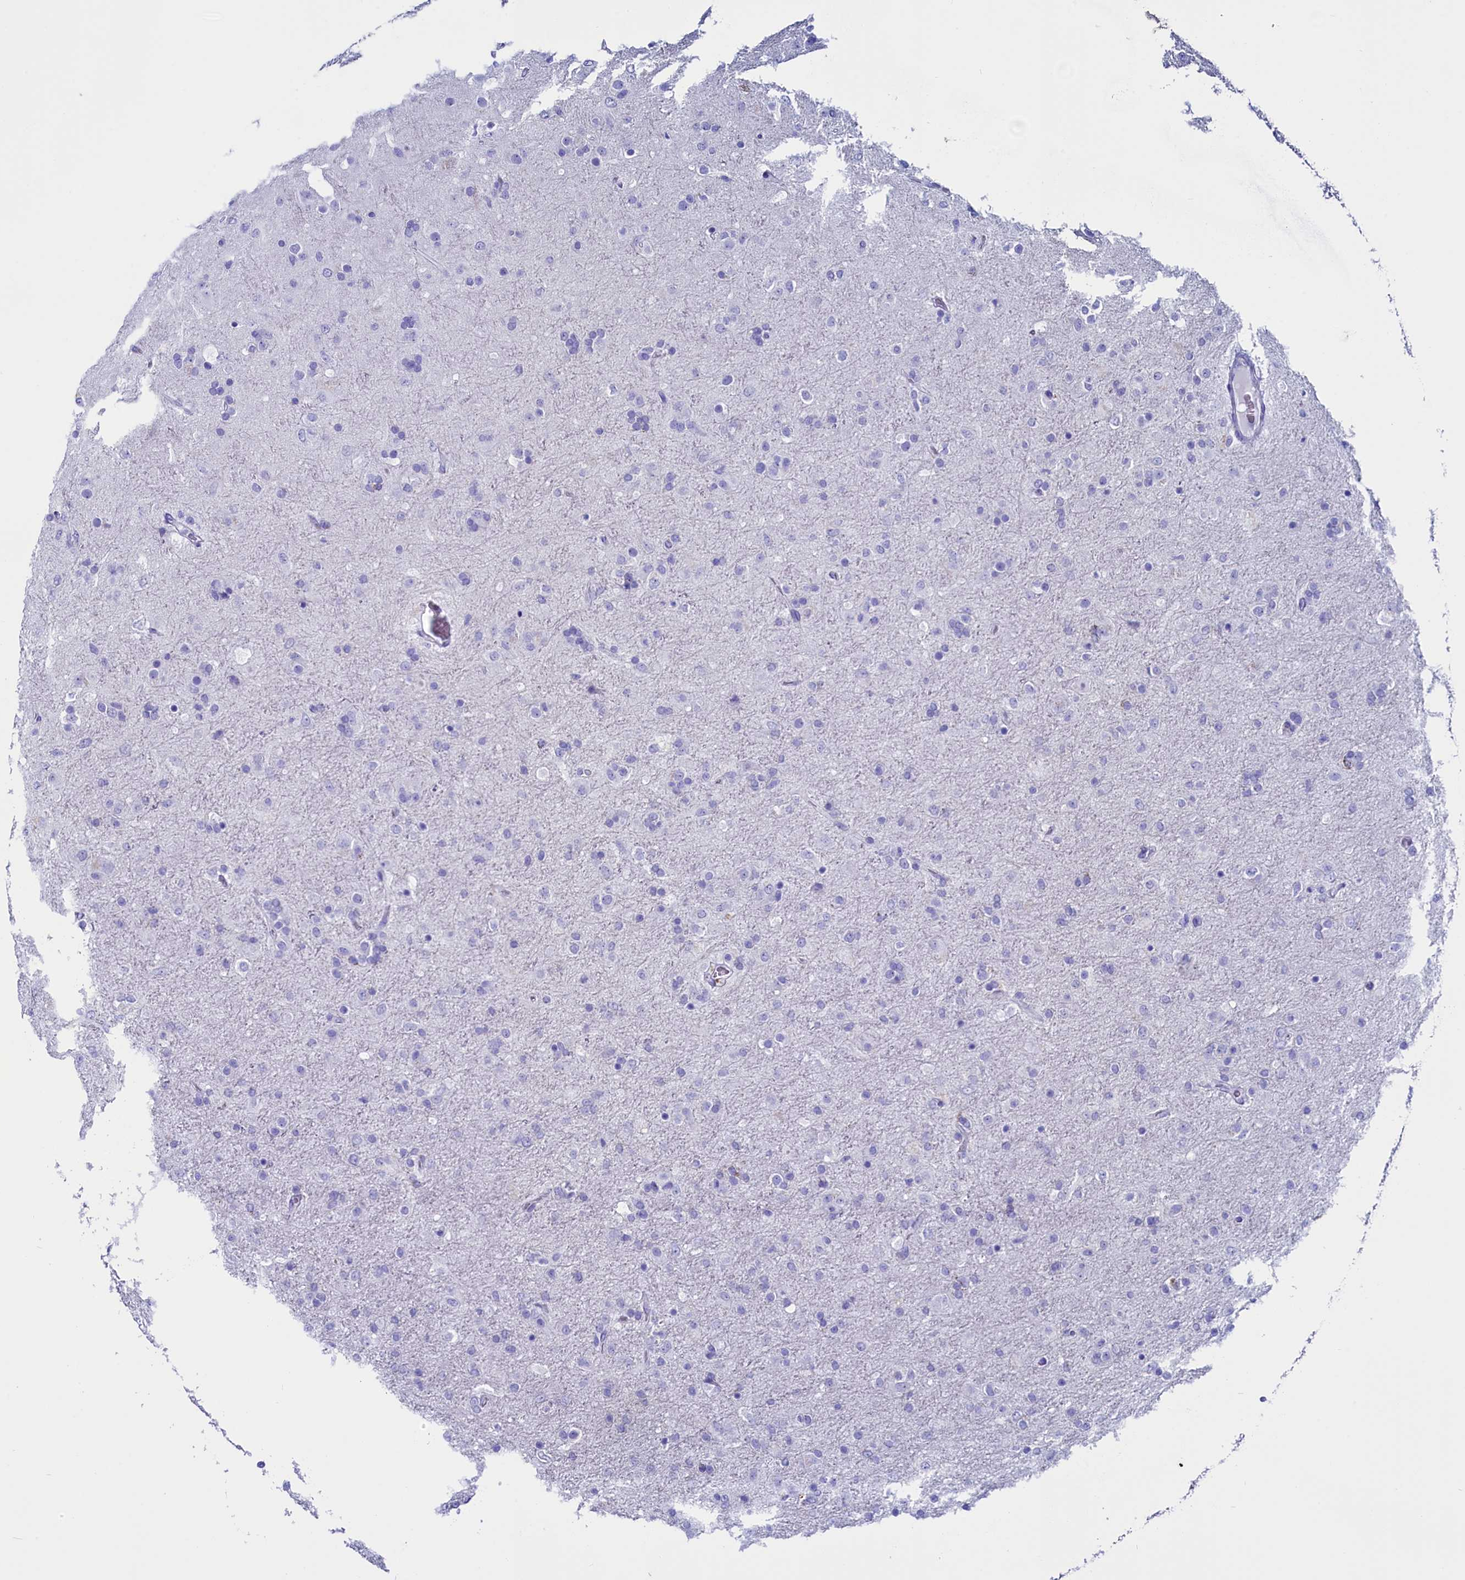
{"staining": {"intensity": "negative", "quantity": "none", "location": "none"}, "tissue": "glioma", "cell_type": "Tumor cells", "image_type": "cancer", "snomed": [{"axis": "morphology", "description": "Glioma, malignant, Low grade"}, {"axis": "topography", "description": "Brain"}], "caption": "There is no significant expression in tumor cells of low-grade glioma (malignant).", "gene": "ANKRD29", "patient": {"sex": "male", "age": 65}}